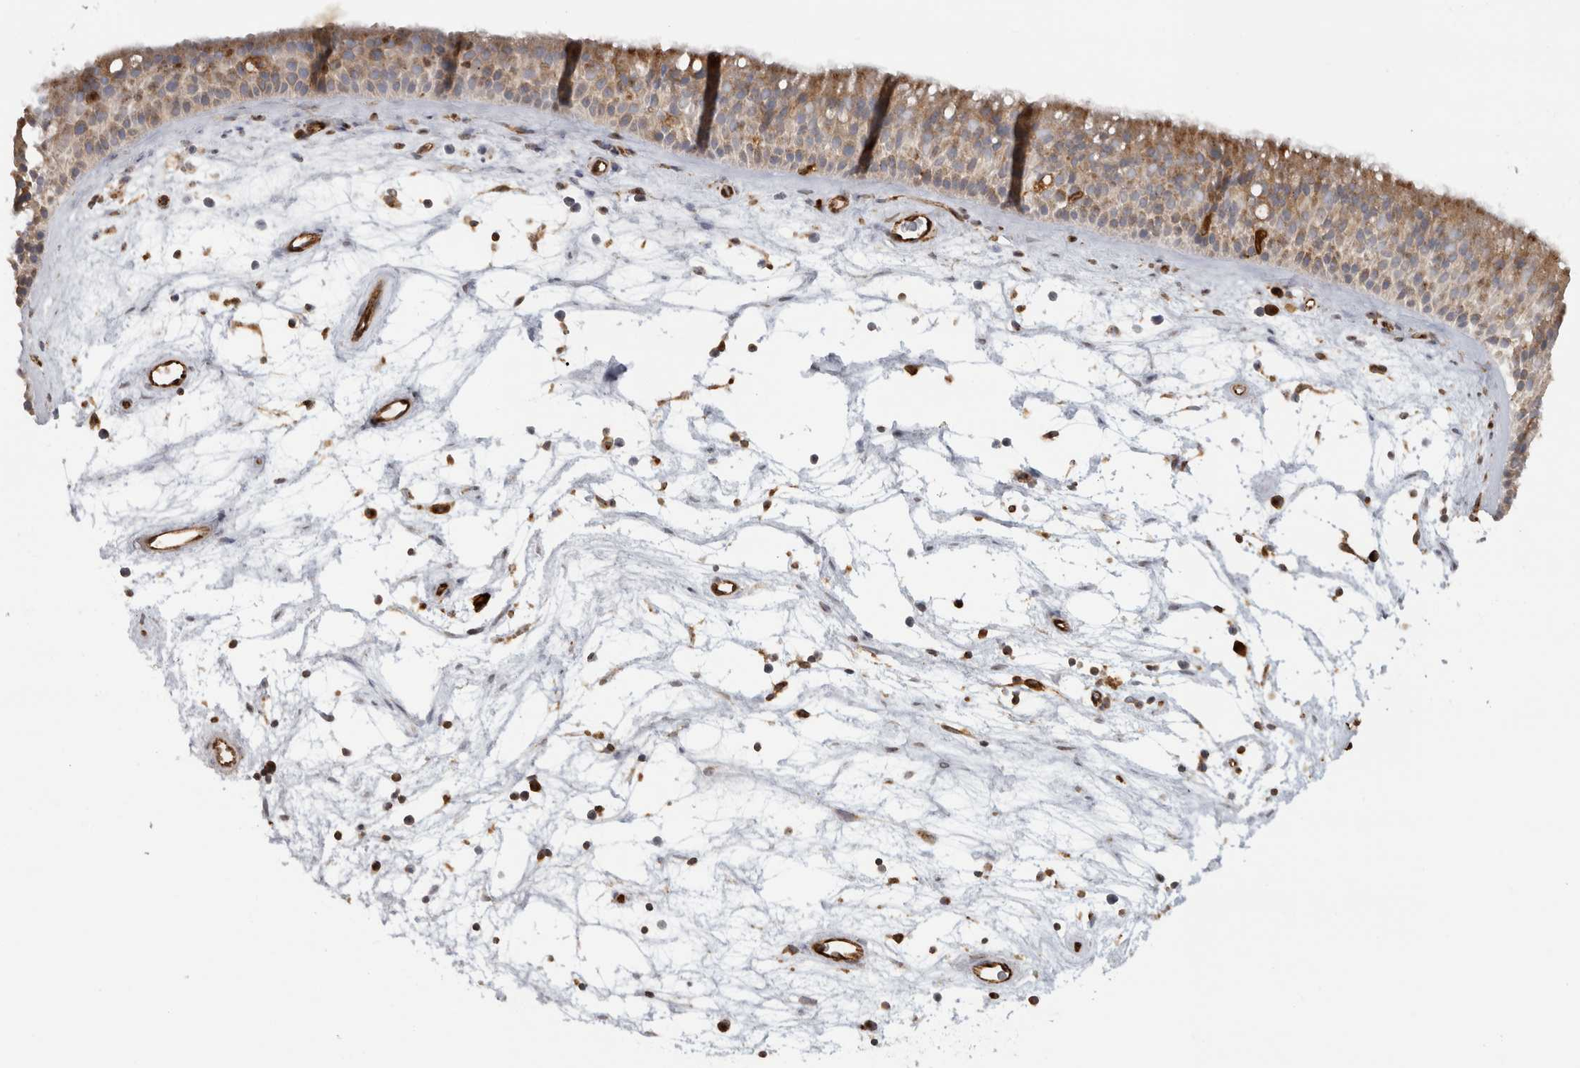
{"staining": {"intensity": "moderate", "quantity": ">75%", "location": "cytoplasmic/membranous"}, "tissue": "nasopharynx", "cell_type": "Respiratory epithelial cells", "image_type": "normal", "snomed": [{"axis": "morphology", "description": "Normal tissue, NOS"}, {"axis": "topography", "description": "Nasopharynx"}], "caption": "An image of nasopharynx stained for a protein demonstrates moderate cytoplasmic/membranous brown staining in respiratory epithelial cells.", "gene": "HLA", "patient": {"sex": "male", "age": 64}}